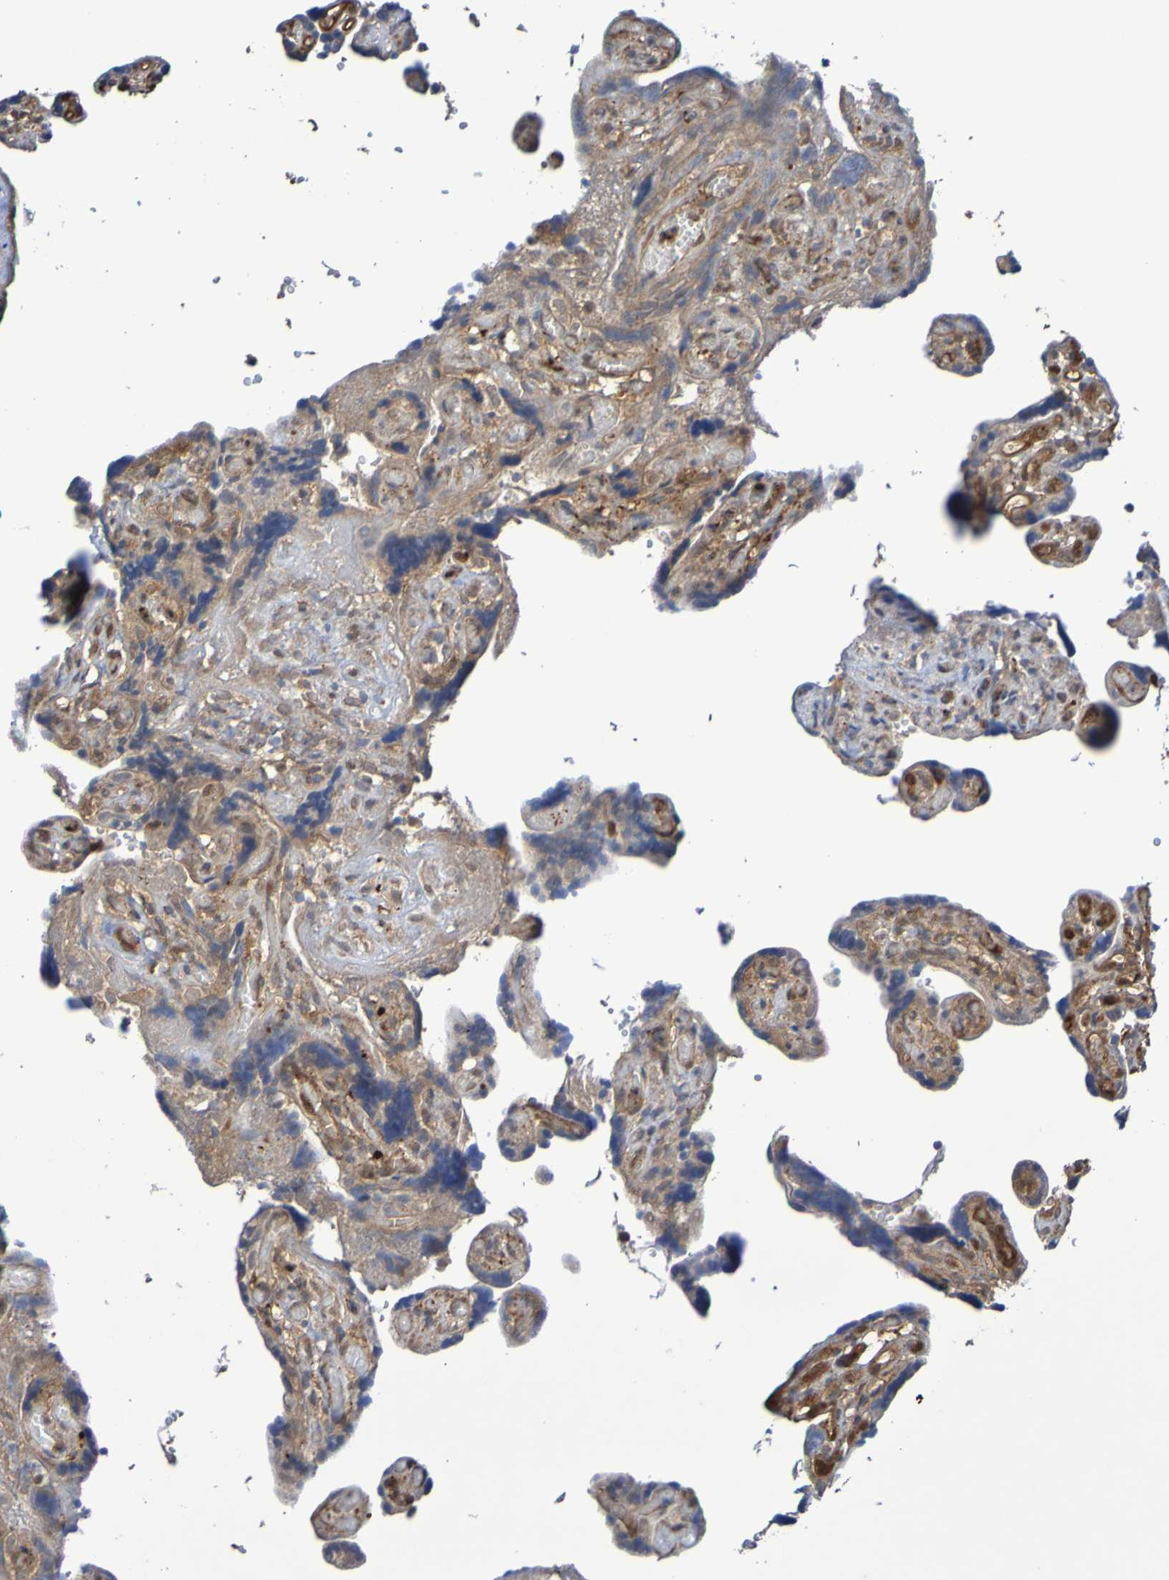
{"staining": {"intensity": "strong", "quantity": ">75%", "location": "cytoplasmic/membranous"}, "tissue": "placenta", "cell_type": "Decidual cells", "image_type": "normal", "snomed": [{"axis": "morphology", "description": "Normal tissue, NOS"}, {"axis": "topography", "description": "Placenta"}], "caption": "Immunohistochemical staining of unremarkable placenta exhibits strong cytoplasmic/membranous protein positivity in approximately >75% of decidual cells. (Stains: DAB in brown, nuclei in blue, Microscopy: brightfield microscopy at high magnification).", "gene": "SERPINB6", "patient": {"sex": "female", "age": 30}}